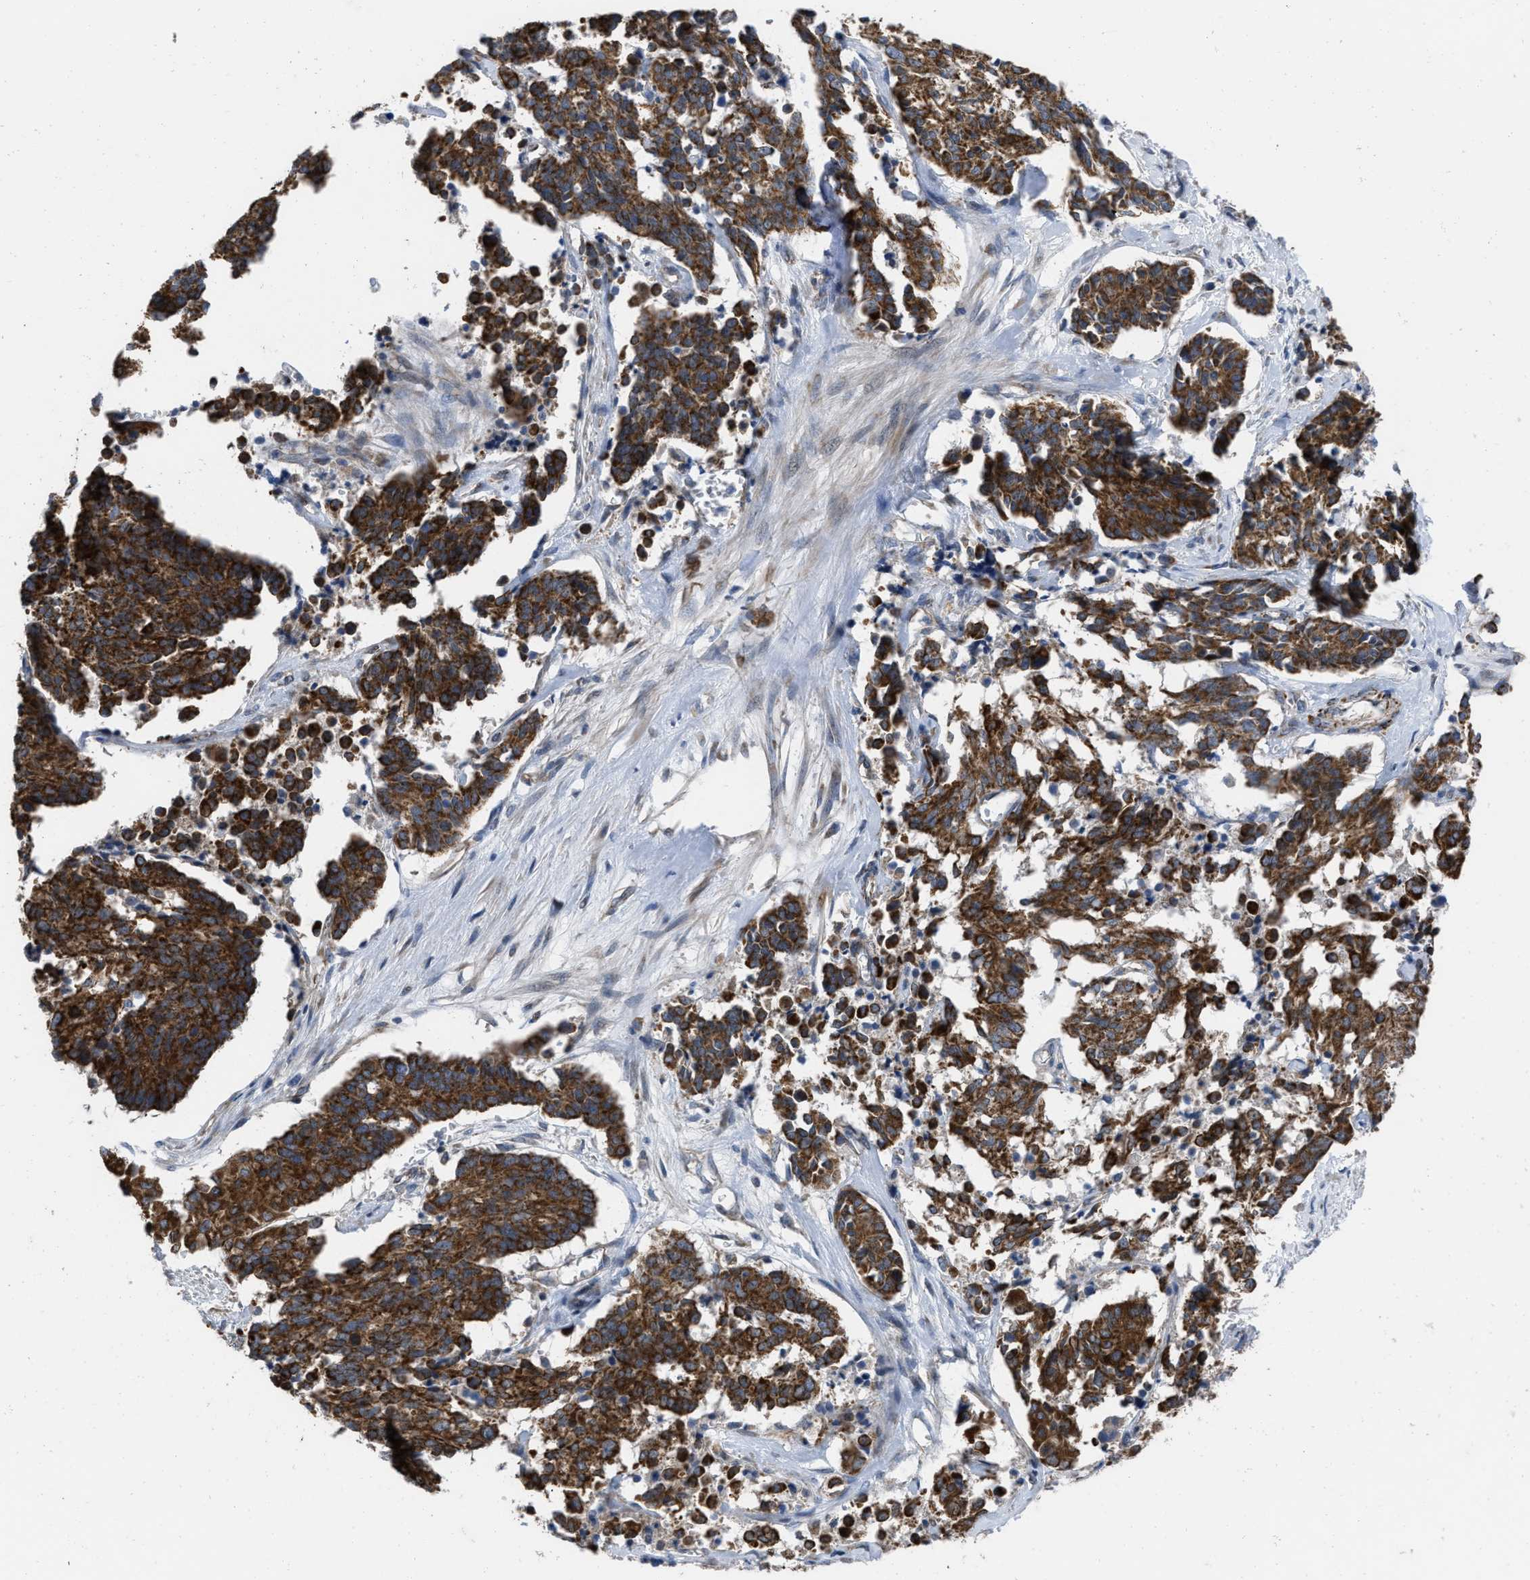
{"staining": {"intensity": "strong", "quantity": ">75%", "location": "cytoplasmic/membranous"}, "tissue": "cervical cancer", "cell_type": "Tumor cells", "image_type": "cancer", "snomed": [{"axis": "morphology", "description": "Squamous cell carcinoma, NOS"}, {"axis": "topography", "description": "Cervix"}], "caption": "Strong cytoplasmic/membranous staining for a protein is seen in approximately >75% of tumor cells of squamous cell carcinoma (cervical) using immunohistochemistry (IHC).", "gene": "AKAP1", "patient": {"sex": "female", "age": 35}}